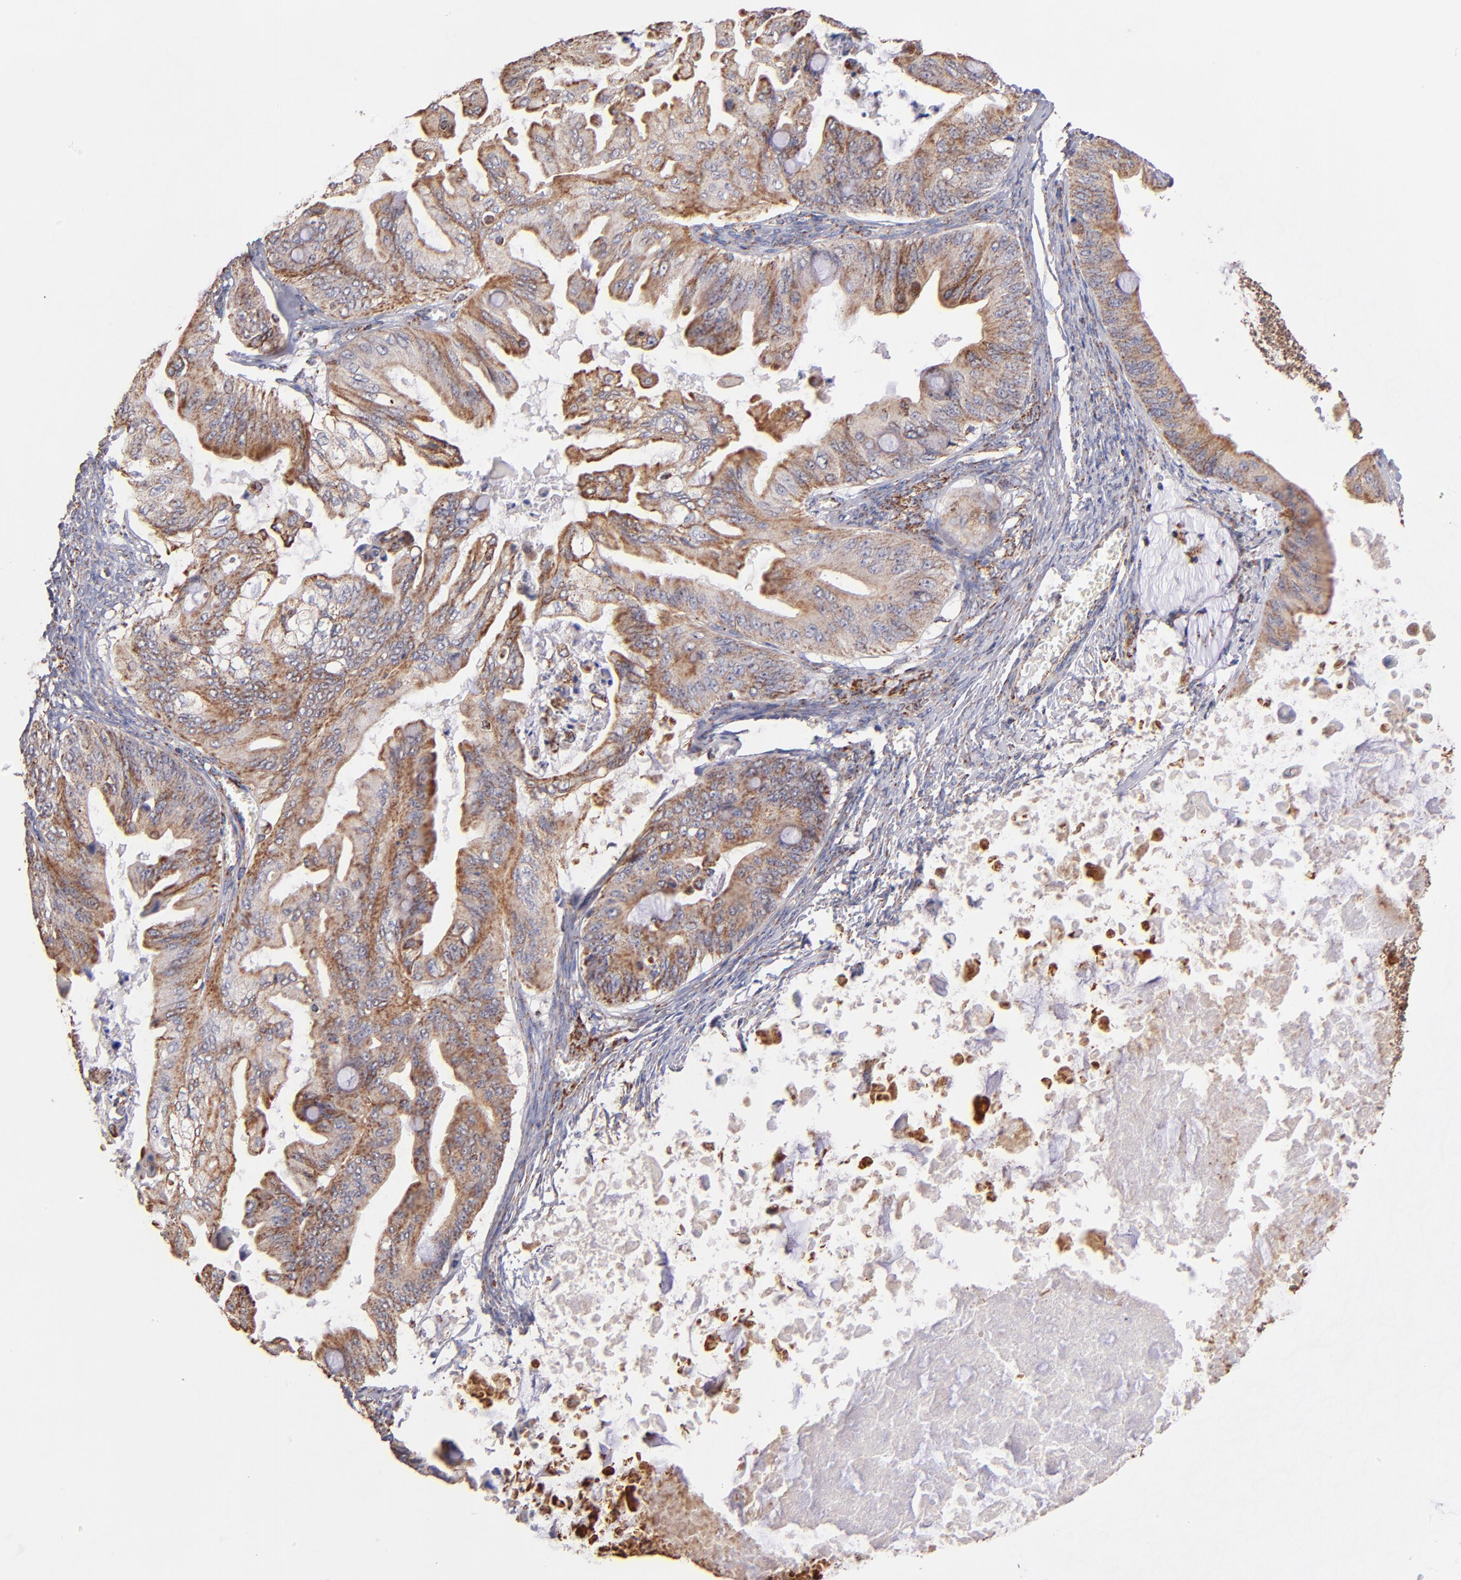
{"staining": {"intensity": "moderate", "quantity": ">75%", "location": "cytoplasmic/membranous"}, "tissue": "ovarian cancer", "cell_type": "Tumor cells", "image_type": "cancer", "snomed": [{"axis": "morphology", "description": "Cystadenocarcinoma, mucinous, NOS"}, {"axis": "topography", "description": "Ovary"}], "caption": "There is medium levels of moderate cytoplasmic/membranous positivity in tumor cells of ovarian mucinous cystadenocarcinoma, as demonstrated by immunohistochemical staining (brown color).", "gene": "DLST", "patient": {"sex": "female", "age": 37}}